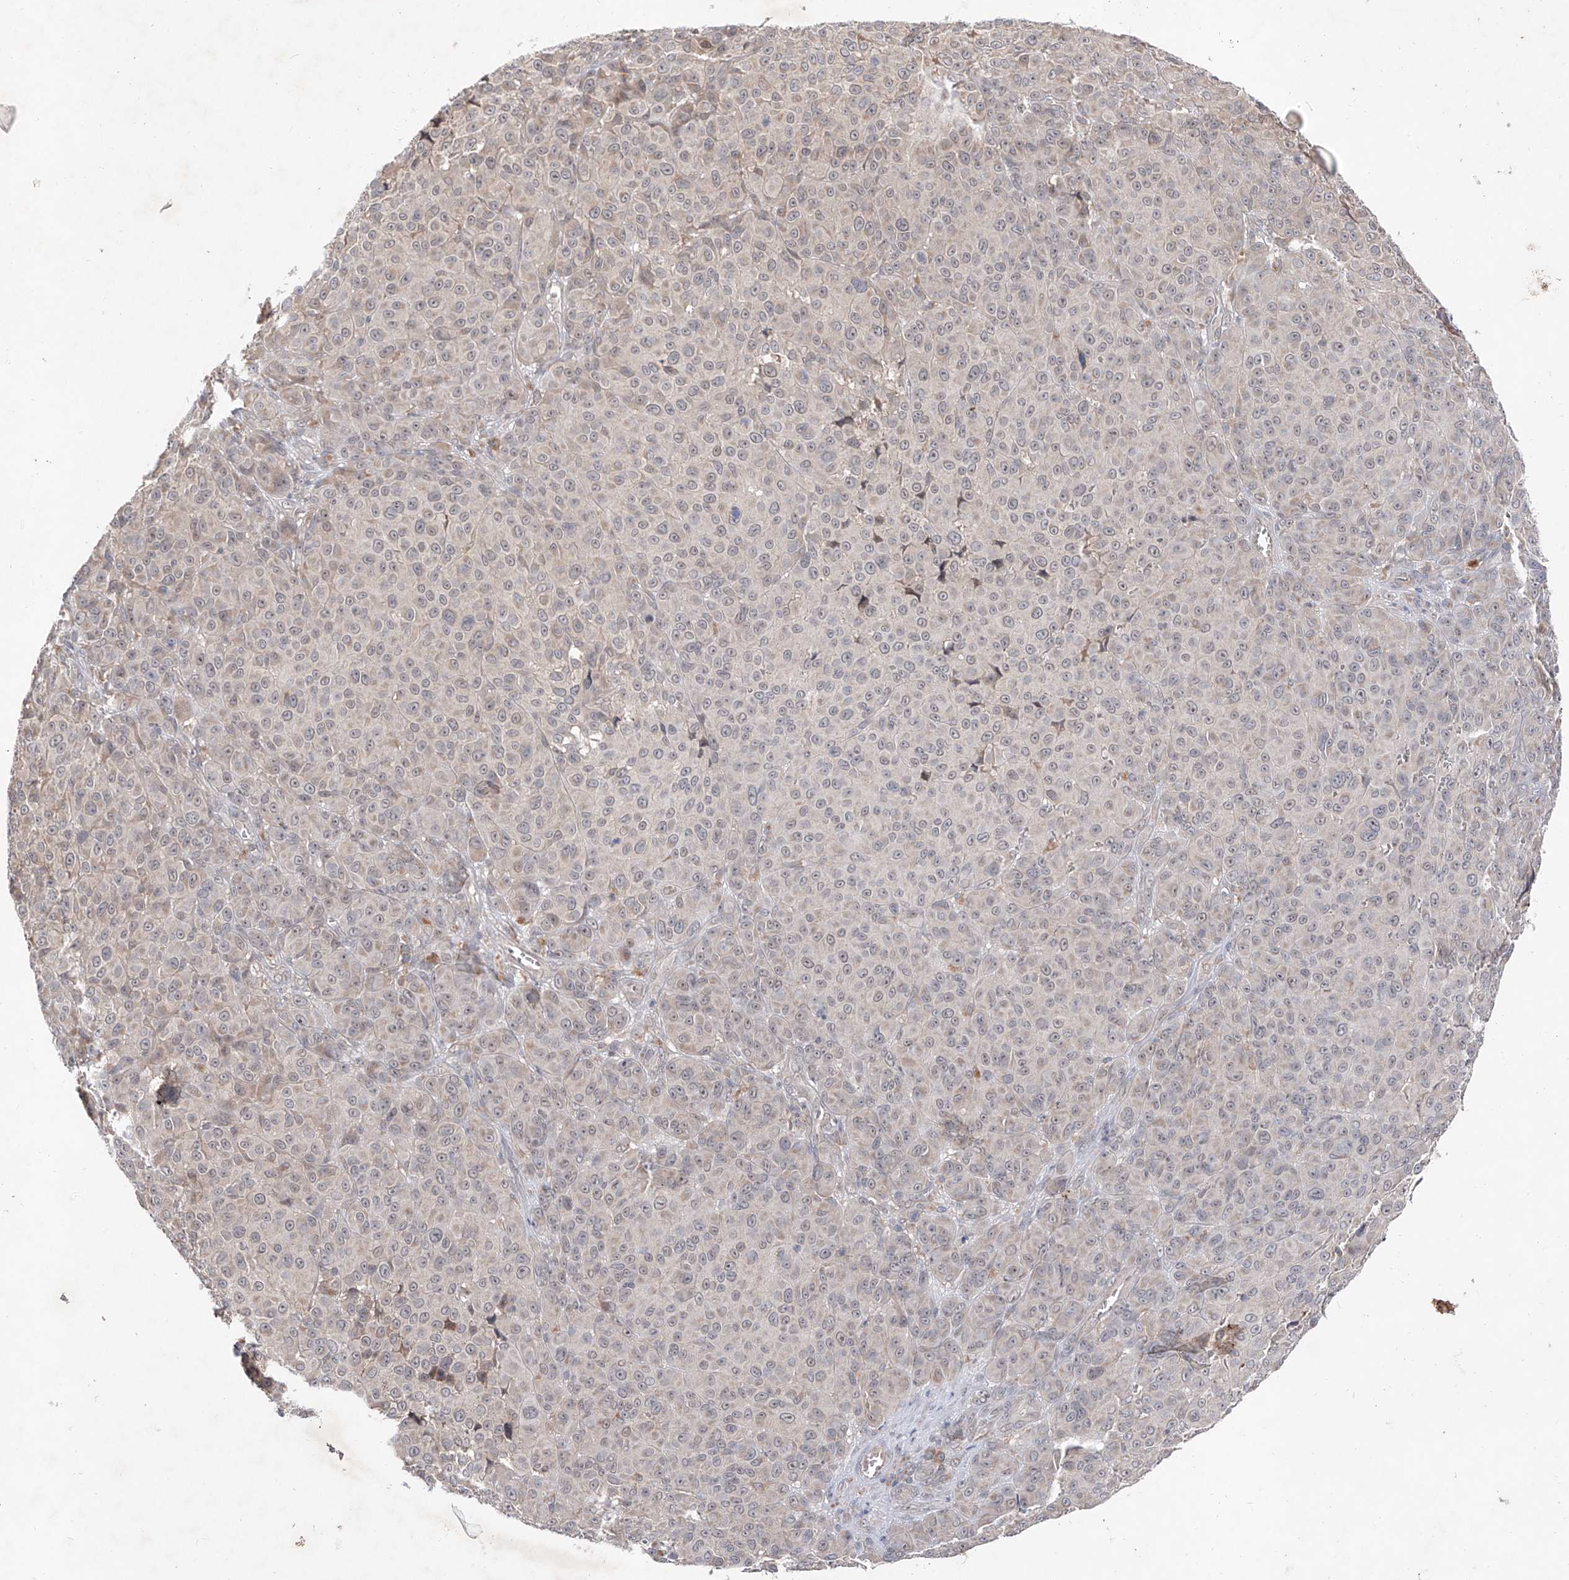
{"staining": {"intensity": "moderate", "quantity": "<25%", "location": "nuclear"}, "tissue": "melanoma", "cell_type": "Tumor cells", "image_type": "cancer", "snomed": [{"axis": "morphology", "description": "Malignant melanoma, NOS"}, {"axis": "topography", "description": "Skin"}], "caption": "Protein expression analysis of human malignant melanoma reveals moderate nuclear staining in approximately <25% of tumor cells.", "gene": "FAM135A", "patient": {"sex": "male", "age": 73}}